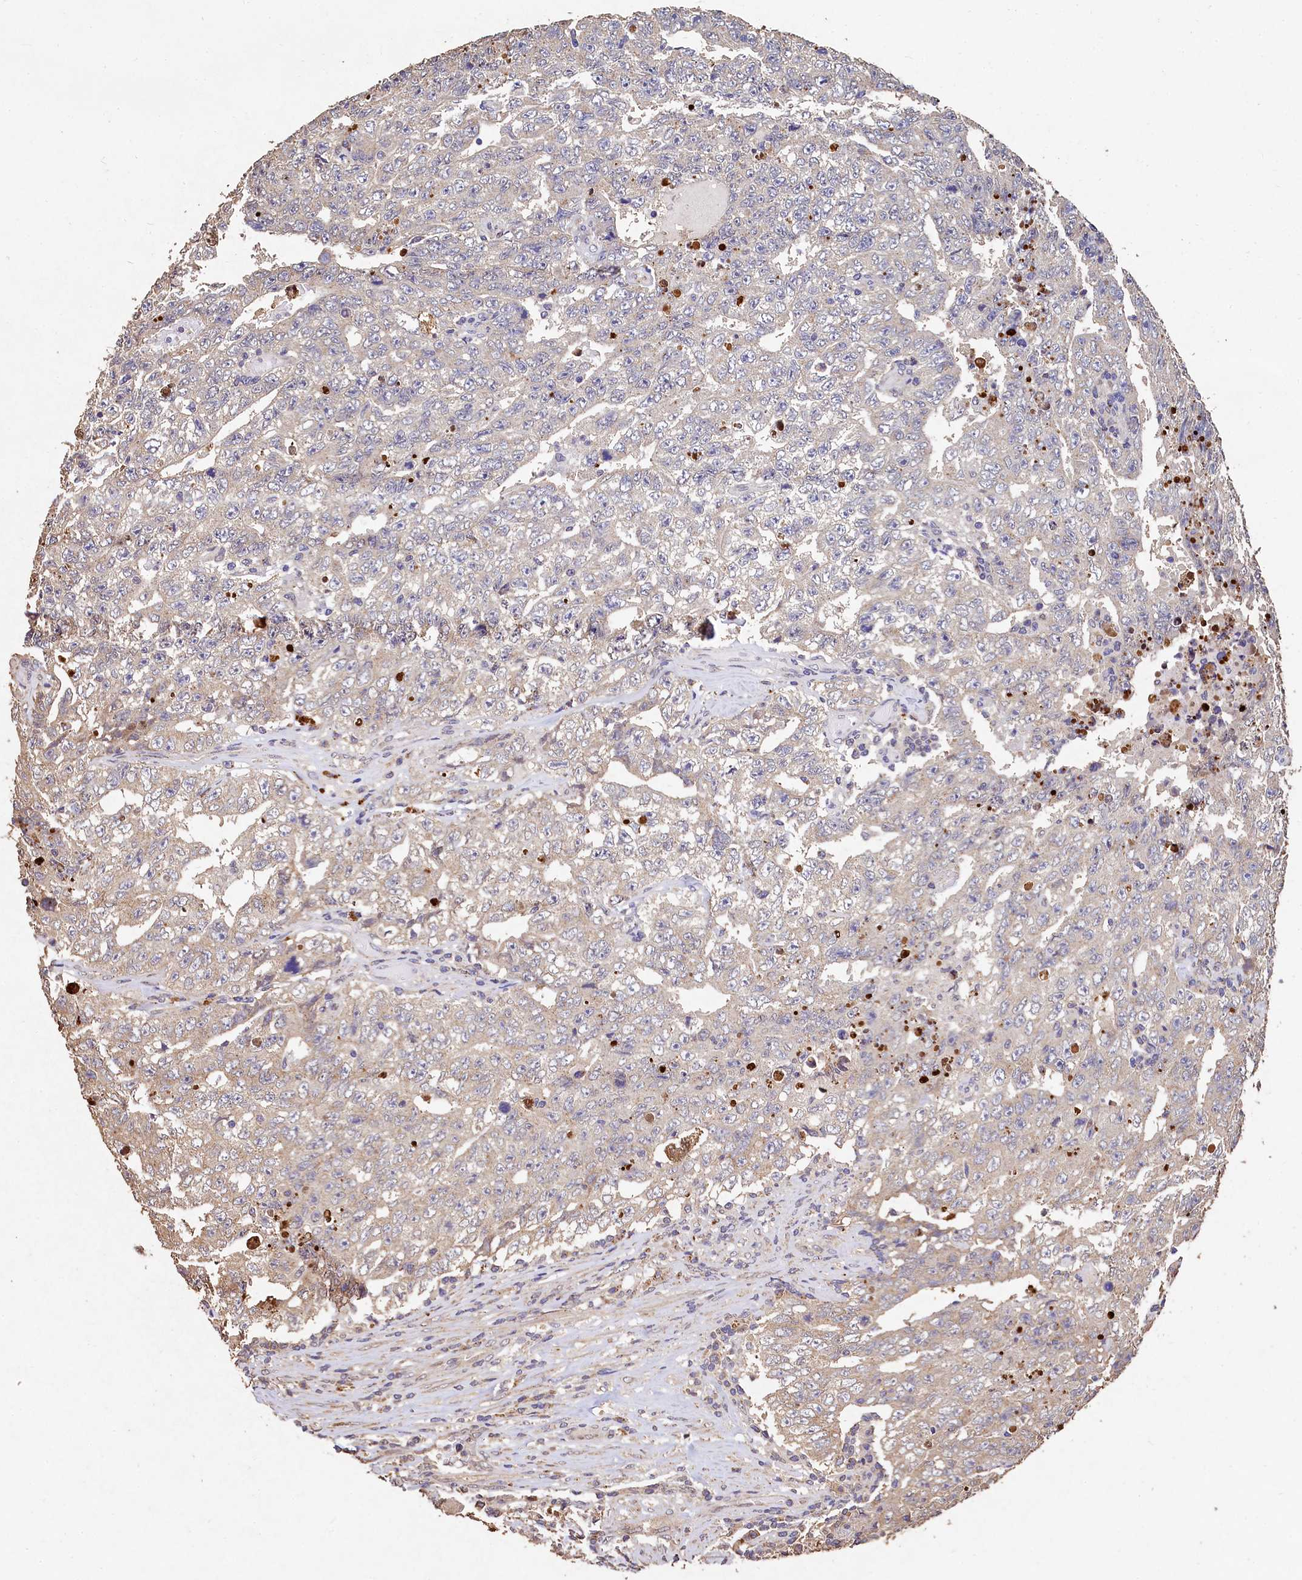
{"staining": {"intensity": "negative", "quantity": "none", "location": "none"}, "tissue": "testis cancer", "cell_type": "Tumor cells", "image_type": "cancer", "snomed": [{"axis": "morphology", "description": "Carcinoma, Embryonal, NOS"}, {"axis": "topography", "description": "Testis"}], "caption": "Tumor cells are negative for brown protein staining in testis cancer.", "gene": "LSM4", "patient": {"sex": "male", "age": 26}}